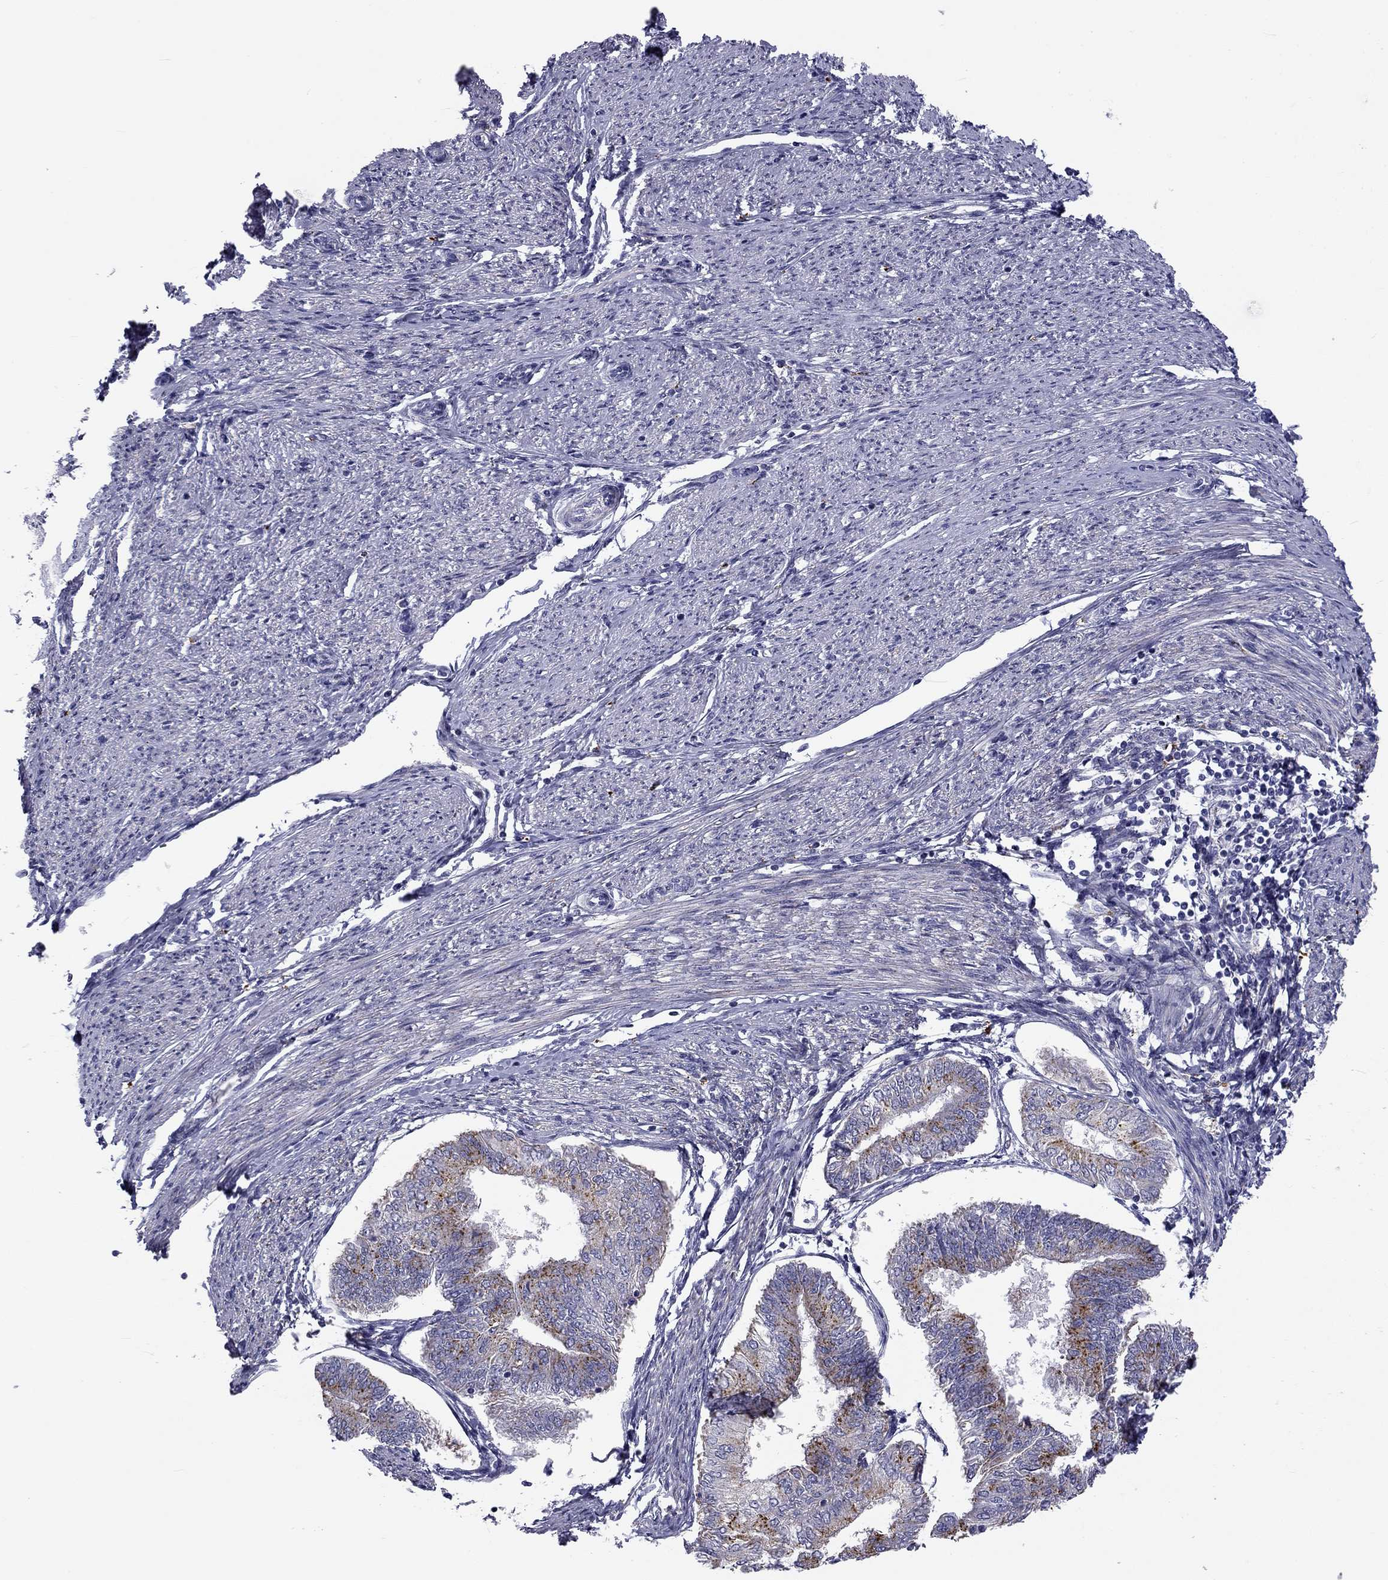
{"staining": {"intensity": "moderate", "quantity": "<25%", "location": "cytoplasmic/membranous"}, "tissue": "endometrial cancer", "cell_type": "Tumor cells", "image_type": "cancer", "snomed": [{"axis": "morphology", "description": "Adenocarcinoma, NOS"}, {"axis": "topography", "description": "Endometrium"}], "caption": "Protein expression analysis of human endometrial cancer reveals moderate cytoplasmic/membranous staining in about <25% of tumor cells. Nuclei are stained in blue.", "gene": "CLPSL2", "patient": {"sex": "female", "age": 58}}